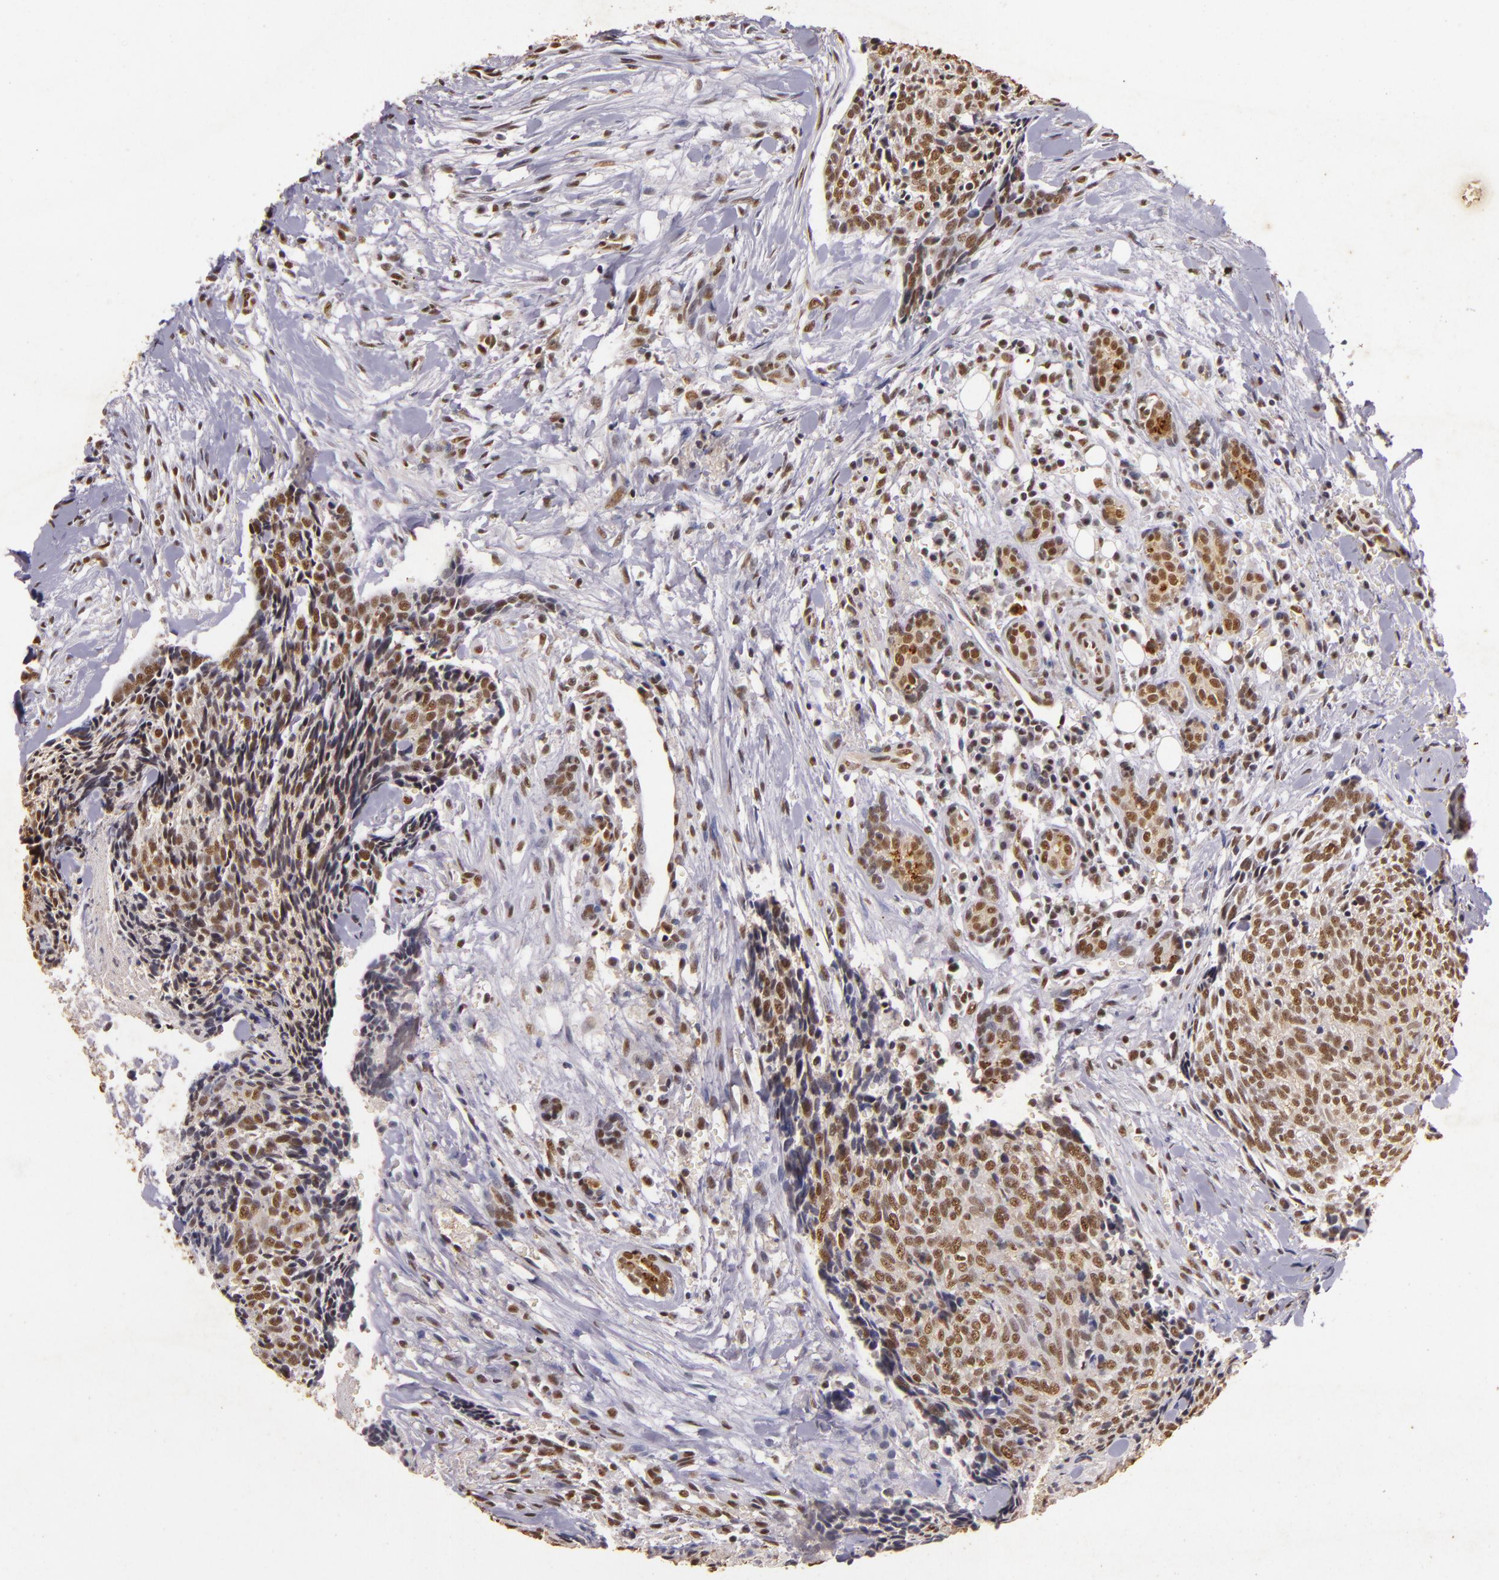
{"staining": {"intensity": "weak", "quantity": ">75%", "location": "nuclear"}, "tissue": "head and neck cancer", "cell_type": "Tumor cells", "image_type": "cancer", "snomed": [{"axis": "morphology", "description": "Squamous cell carcinoma, NOS"}, {"axis": "topography", "description": "Salivary gland"}, {"axis": "topography", "description": "Head-Neck"}], "caption": "This histopathology image demonstrates IHC staining of human head and neck squamous cell carcinoma, with low weak nuclear positivity in approximately >75% of tumor cells.", "gene": "CBX3", "patient": {"sex": "male", "age": 70}}